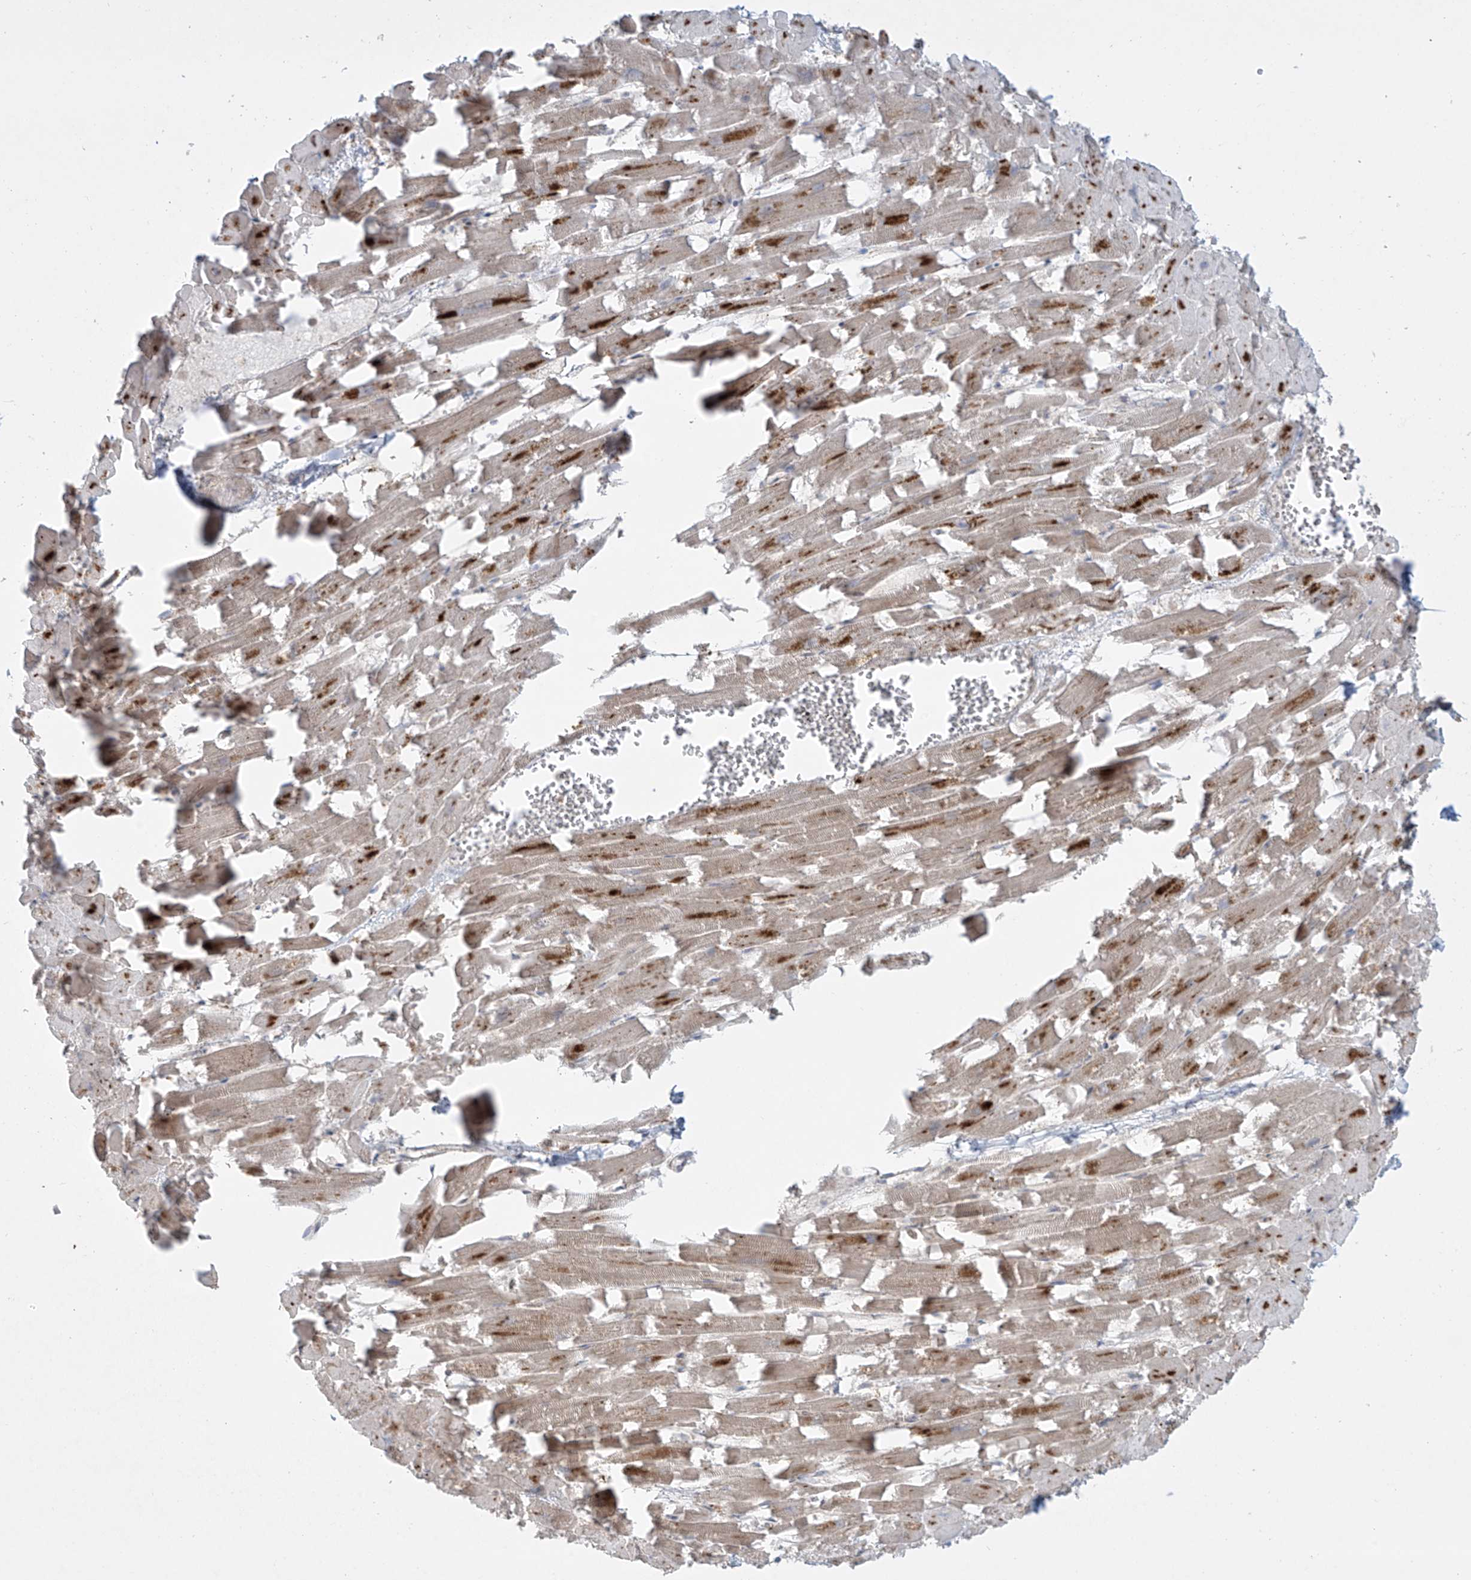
{"staining": {"intensity": "moderate", "quantity": ">75%", "location": "cytoplasmic/membranous"}, "tissue": "heart muscle", "cell_type": "Cardiomyocytes", "image_type": "normal", "snomed": [{"axis": "morphology", "description": "Normal tissue, NOS"}, {"axis": "topography", "description": "Heart"}], "caption": "Heart muscle stained with DAB IHC exhibits medium levels of moderate cytoplasmic/membranous expression in approximately >75% of cardiomyocytes.", "gene": "PPAT", "patient": {"sex": "female", "age": 64}}